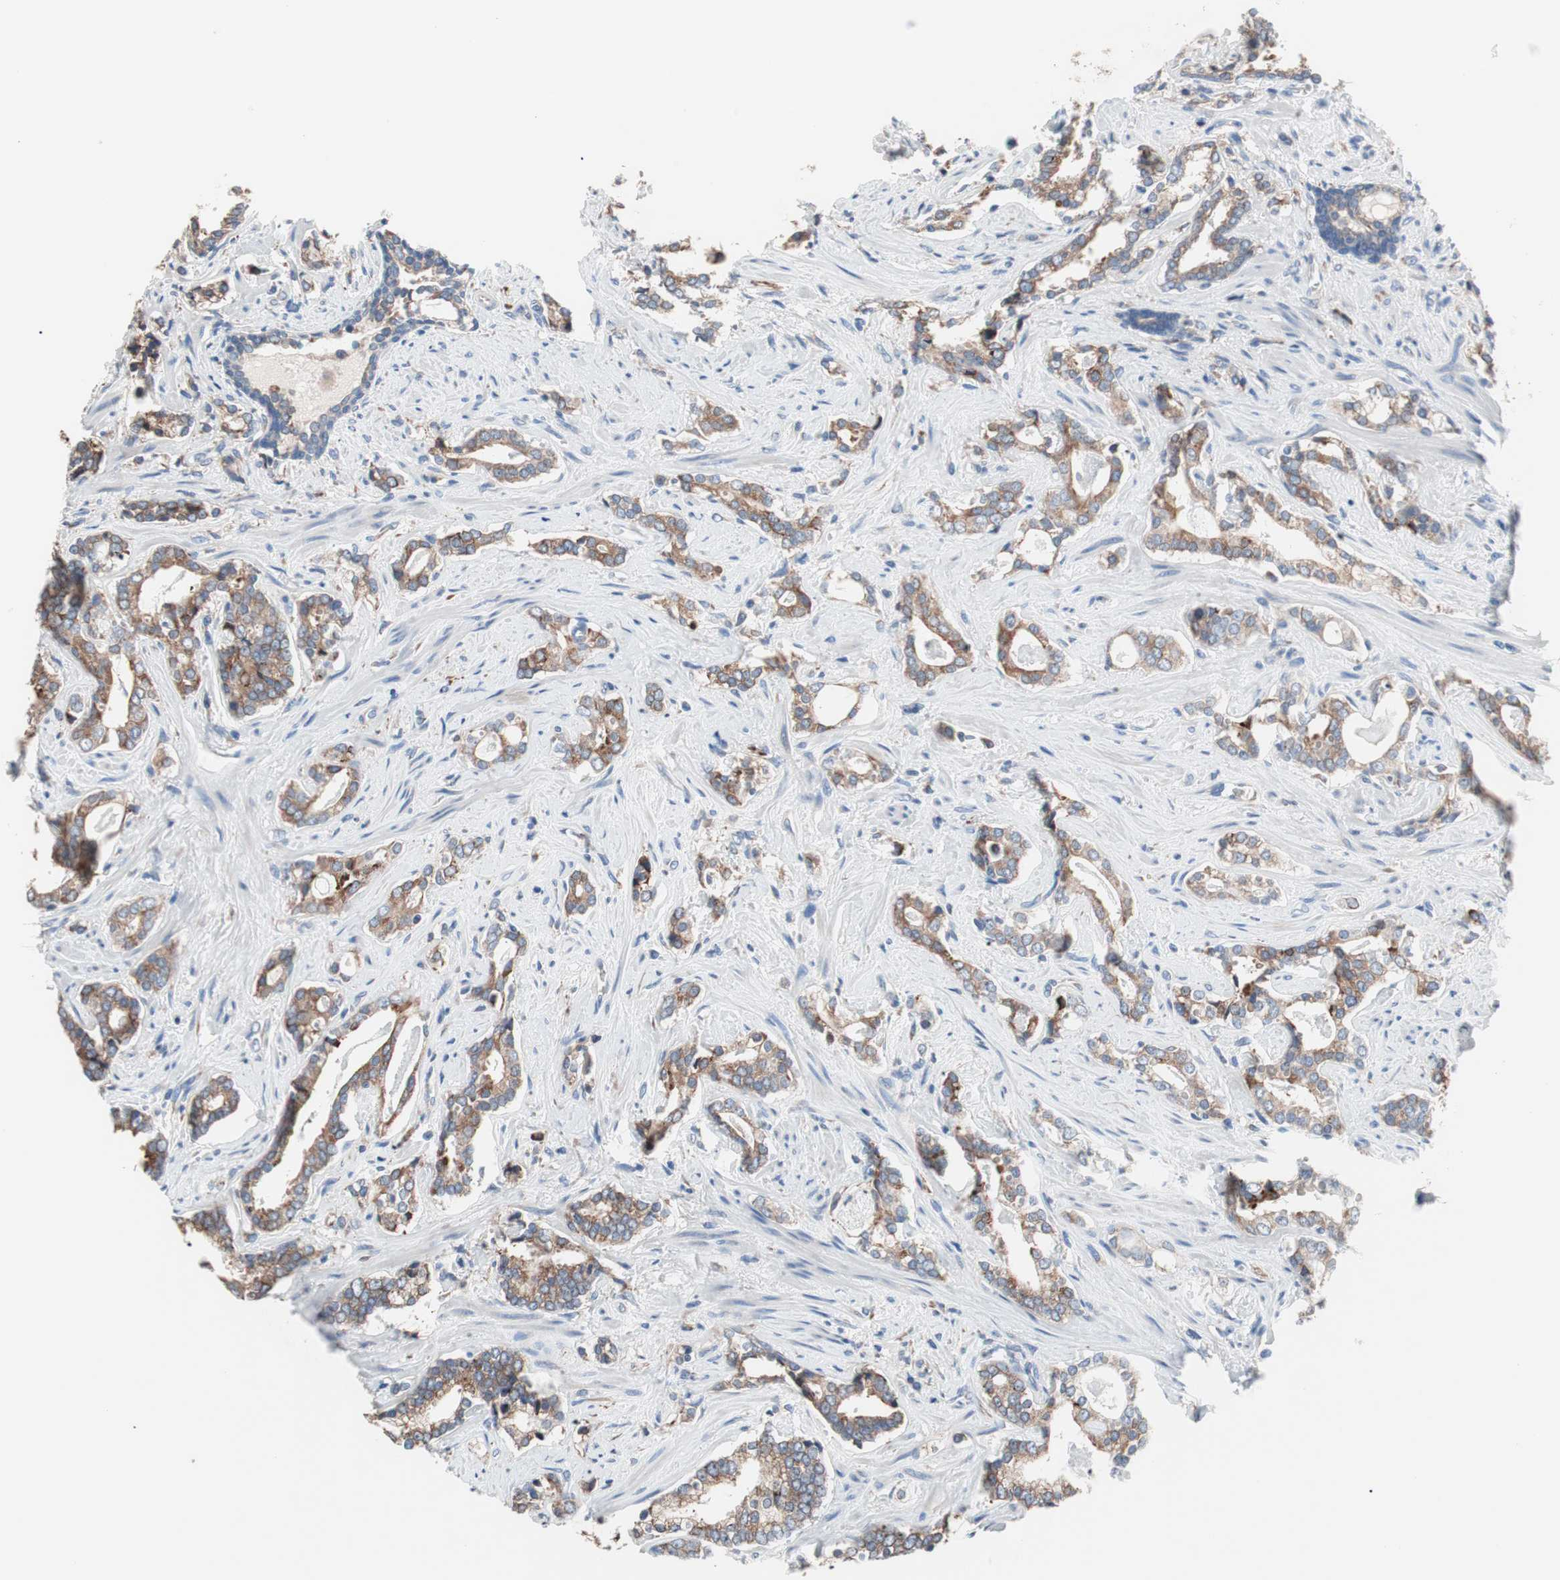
{"staining": {"intensity": "moderate", "quantity": ">75%", "location": "cytoplasmic/membranous"}, "tissue": "prostate cancer", "cell_type": "Tumor cells", "image_type": "cancer", "snomed": [{"axis": "morphology", "description": "Adenocarcinoma, High grade"}, {"axis": "topography", "description": "Prostate"}], "caption": "Brown immunohistochemical staining in prostate cancer displays moderate cytoplasmic/membranous staining in approximately >75% of tumor cells. Nuclei are stained in blue.", "gene": "SLC27A4", "patient": {"sex": "male", "age": 67}}